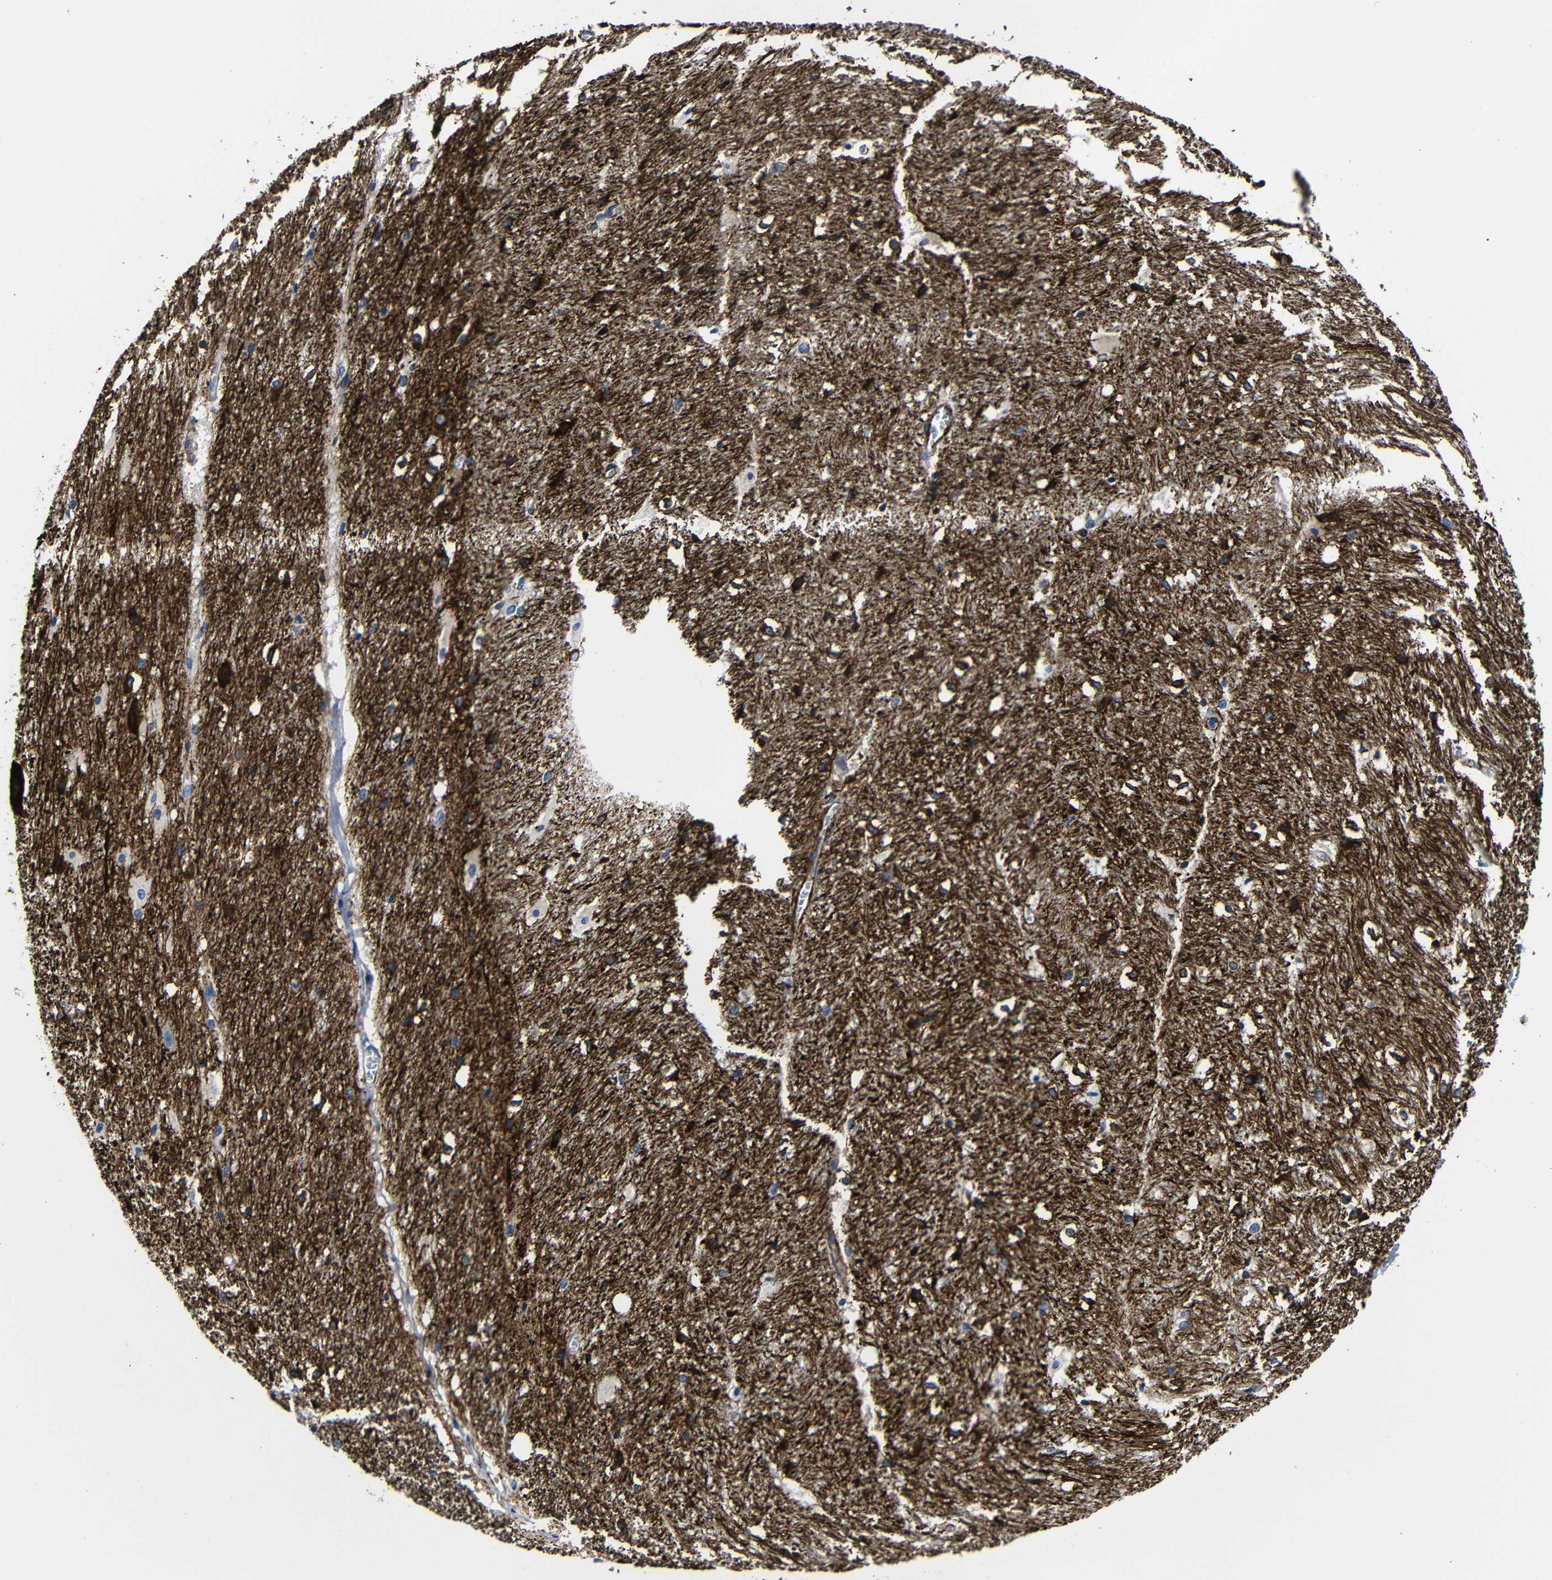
{"staining": {"intensity": "strong", "quantity": "<25%", "location": "cytoplasmic/membranous"}, "tissue": "hippocampus", "cell_type": "Glial cells", "image_type": "normal", "snomed": [{"axis": "morphology", "description": "Normal tissue, NOS"}, {"axis": "topography", "description": "Hippocampus"}], "caption": "An IHC photomicrograph of normal tissue is shown. Protein staining in brown labels strong cytoplasmic/membranous positivity in hippocampus within glial cells.", "gene": "LRIG1", "patient": {"sex": "female", "age": 19}}